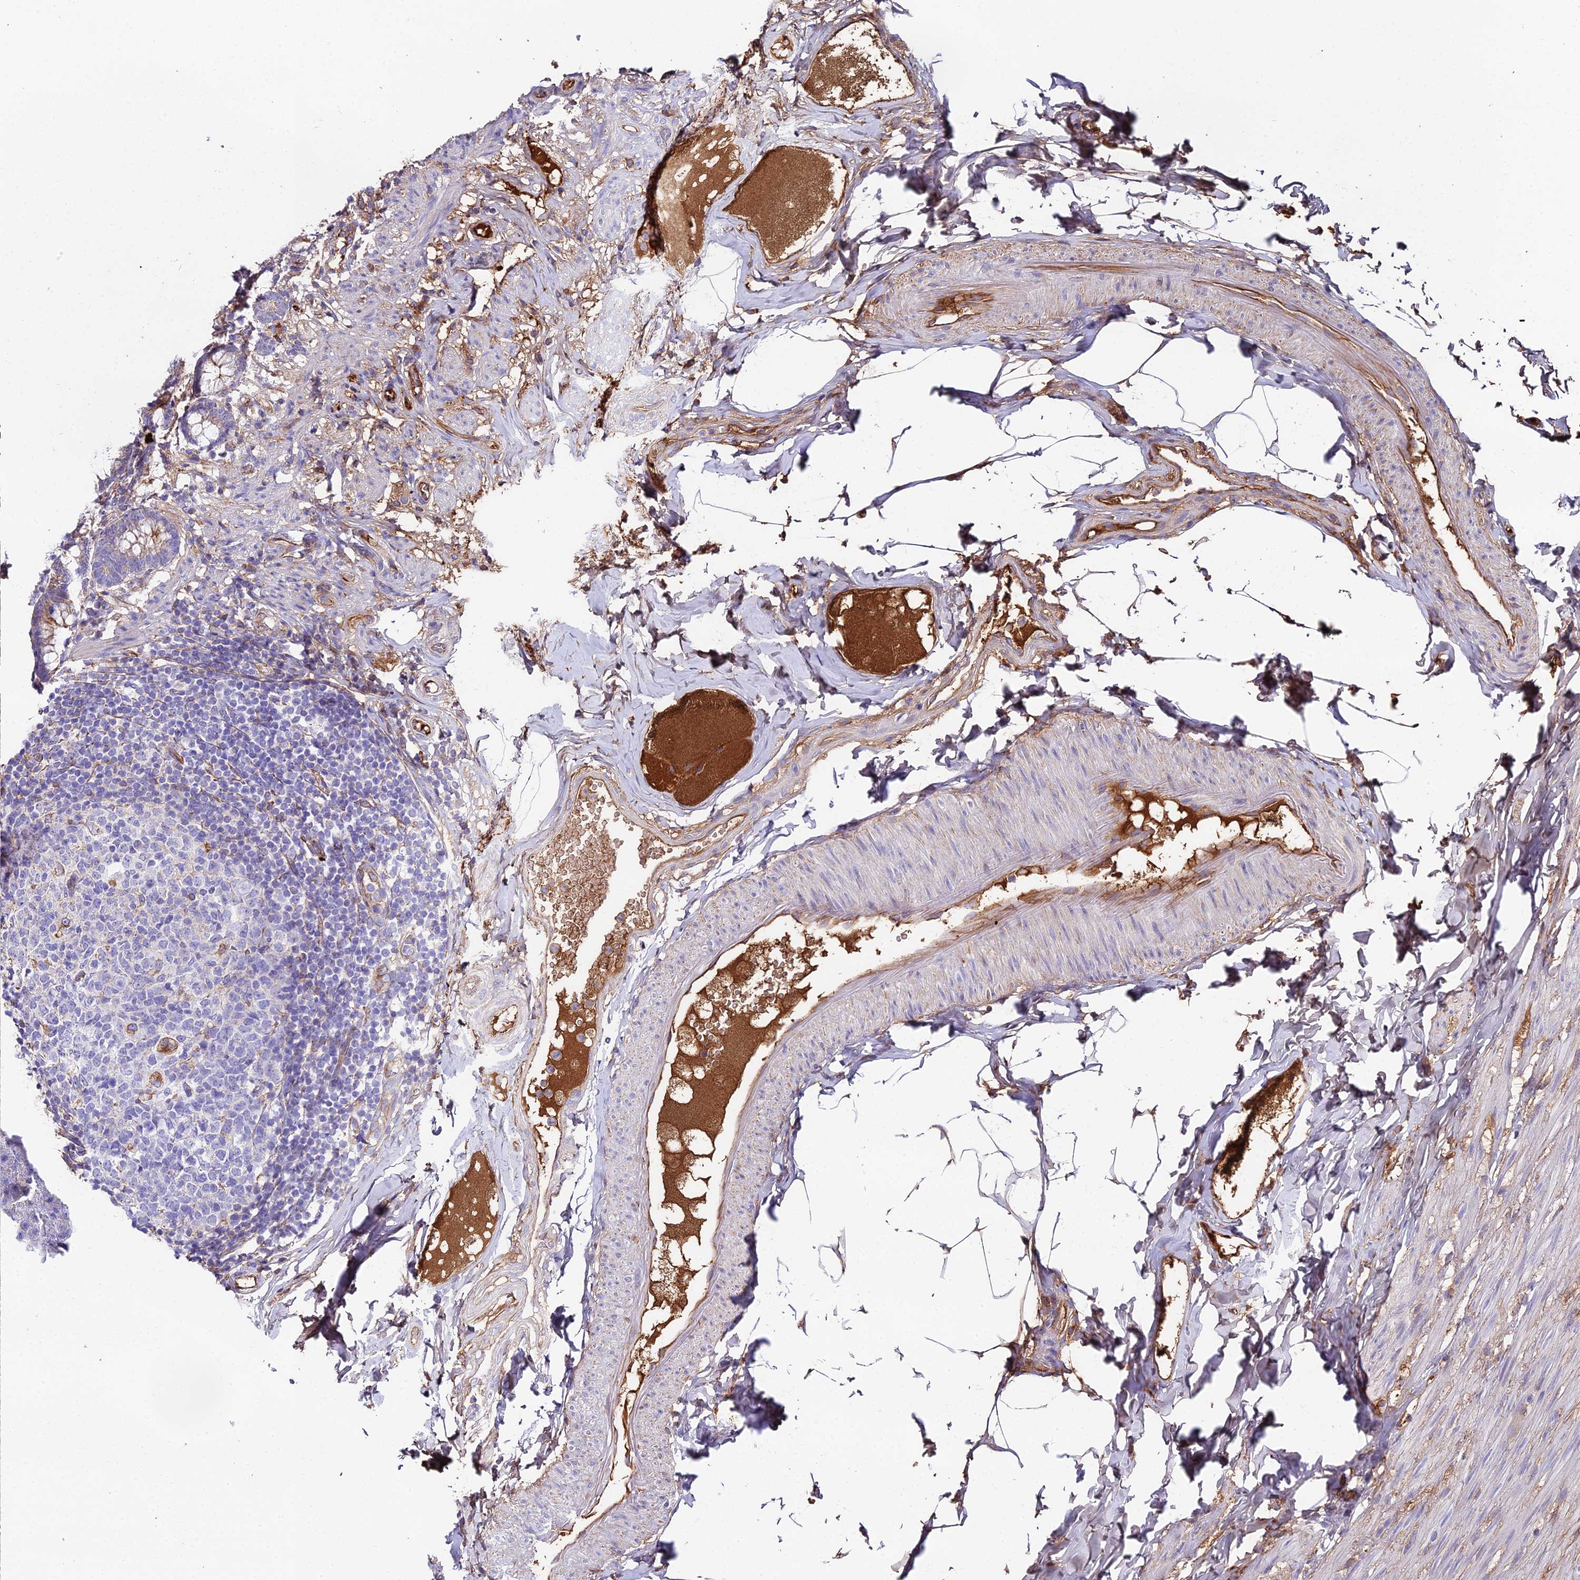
{"staining": {"intensity": "moderate", "quantity": "25%-75%", "location": "cytoplasmic/membranous"}, "tissue": "appendix", "cell_type": "Glandular cells", "image_type": "normal", "snomed": [{"axis": "morphology", "description": "Normal tissue, NOS"}, {"axis": "topography", "description": "Appendix"}], "caption": "Protein staining by immunohistochemistry (IHC) reveals moderate cytoplasmic/membranous positivity in approximately 25%-75% of glandular cells in unremarkable appendix.", "gene": "BEX4", "patient": {"sex": "male", "age": 55}}